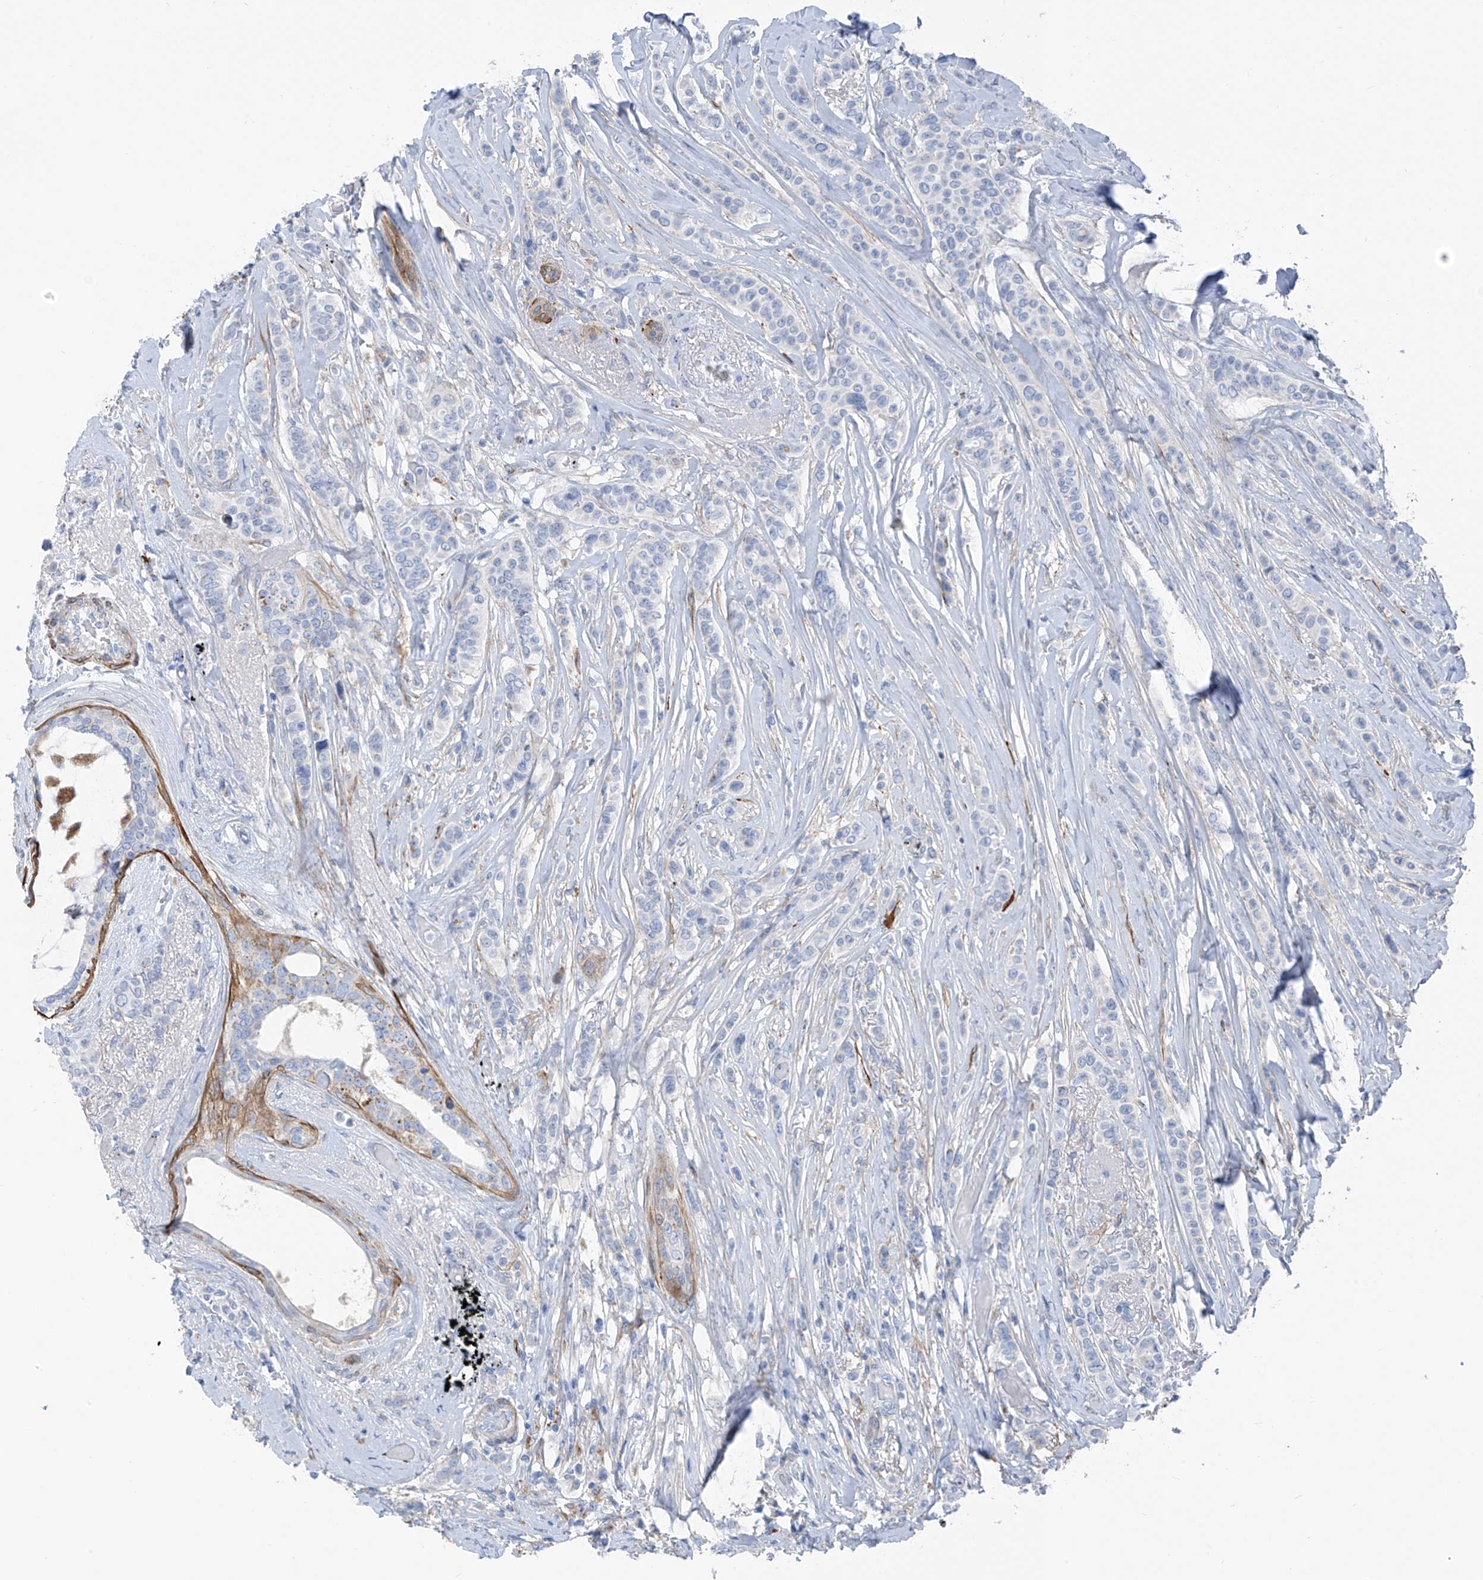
{"staining": {"intensity": "negative", "quantity": "none", "location": "none"}, "tissue": "breast cancer", "cell_type": "Tumor cells", "image_type": "cancer", "snomed": [{"axis": "morphology", "description": "Lobular carcinoma"}, {"axis": "topography", "description": "Breast"}], "caption": "DAB immunohistochemical staining of breast cancer (lobular carcinoma) reveals no significant staining in tumor cells.", "gene": "GLMP", "patient": {"sex": "female", "age": 51}}